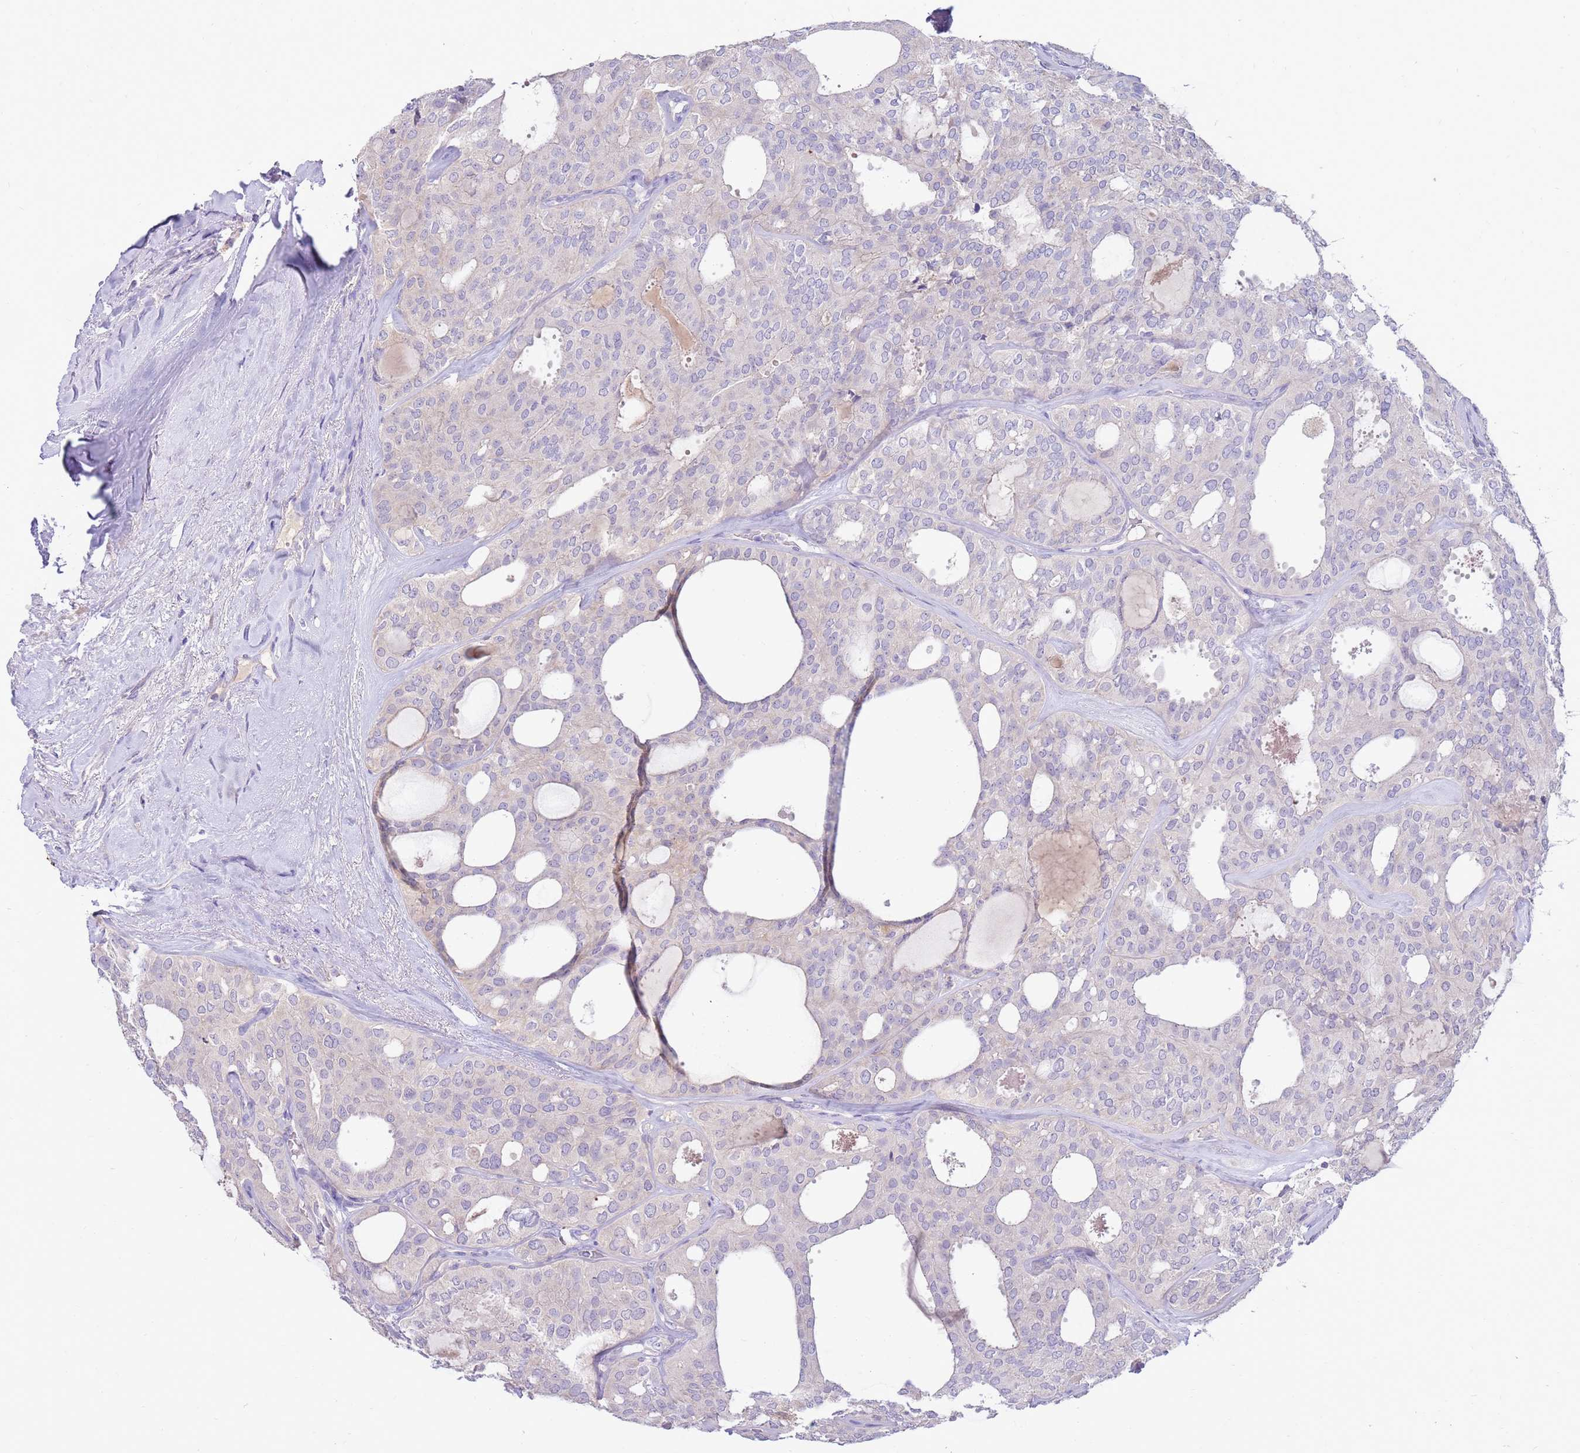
{"staining": {"intensity": "negative", "quantity": "none", "location": "none"}, "tissue": "thyroid cancer", "cell_type": "Tumor cells", "image_type": "cancer", "snomed": [{"axis": "morphology", "description": "Follicular adenoma carcinoma, NOS"}, {"axis": "topography", "description": "Thyroid gland"}], "caption": "There is no significant staining in tumor cells of follicular adenoma carcinoma (thyroid).", "gene": "SLC44A4", "patient": {"sex": "male", "age": 75}}